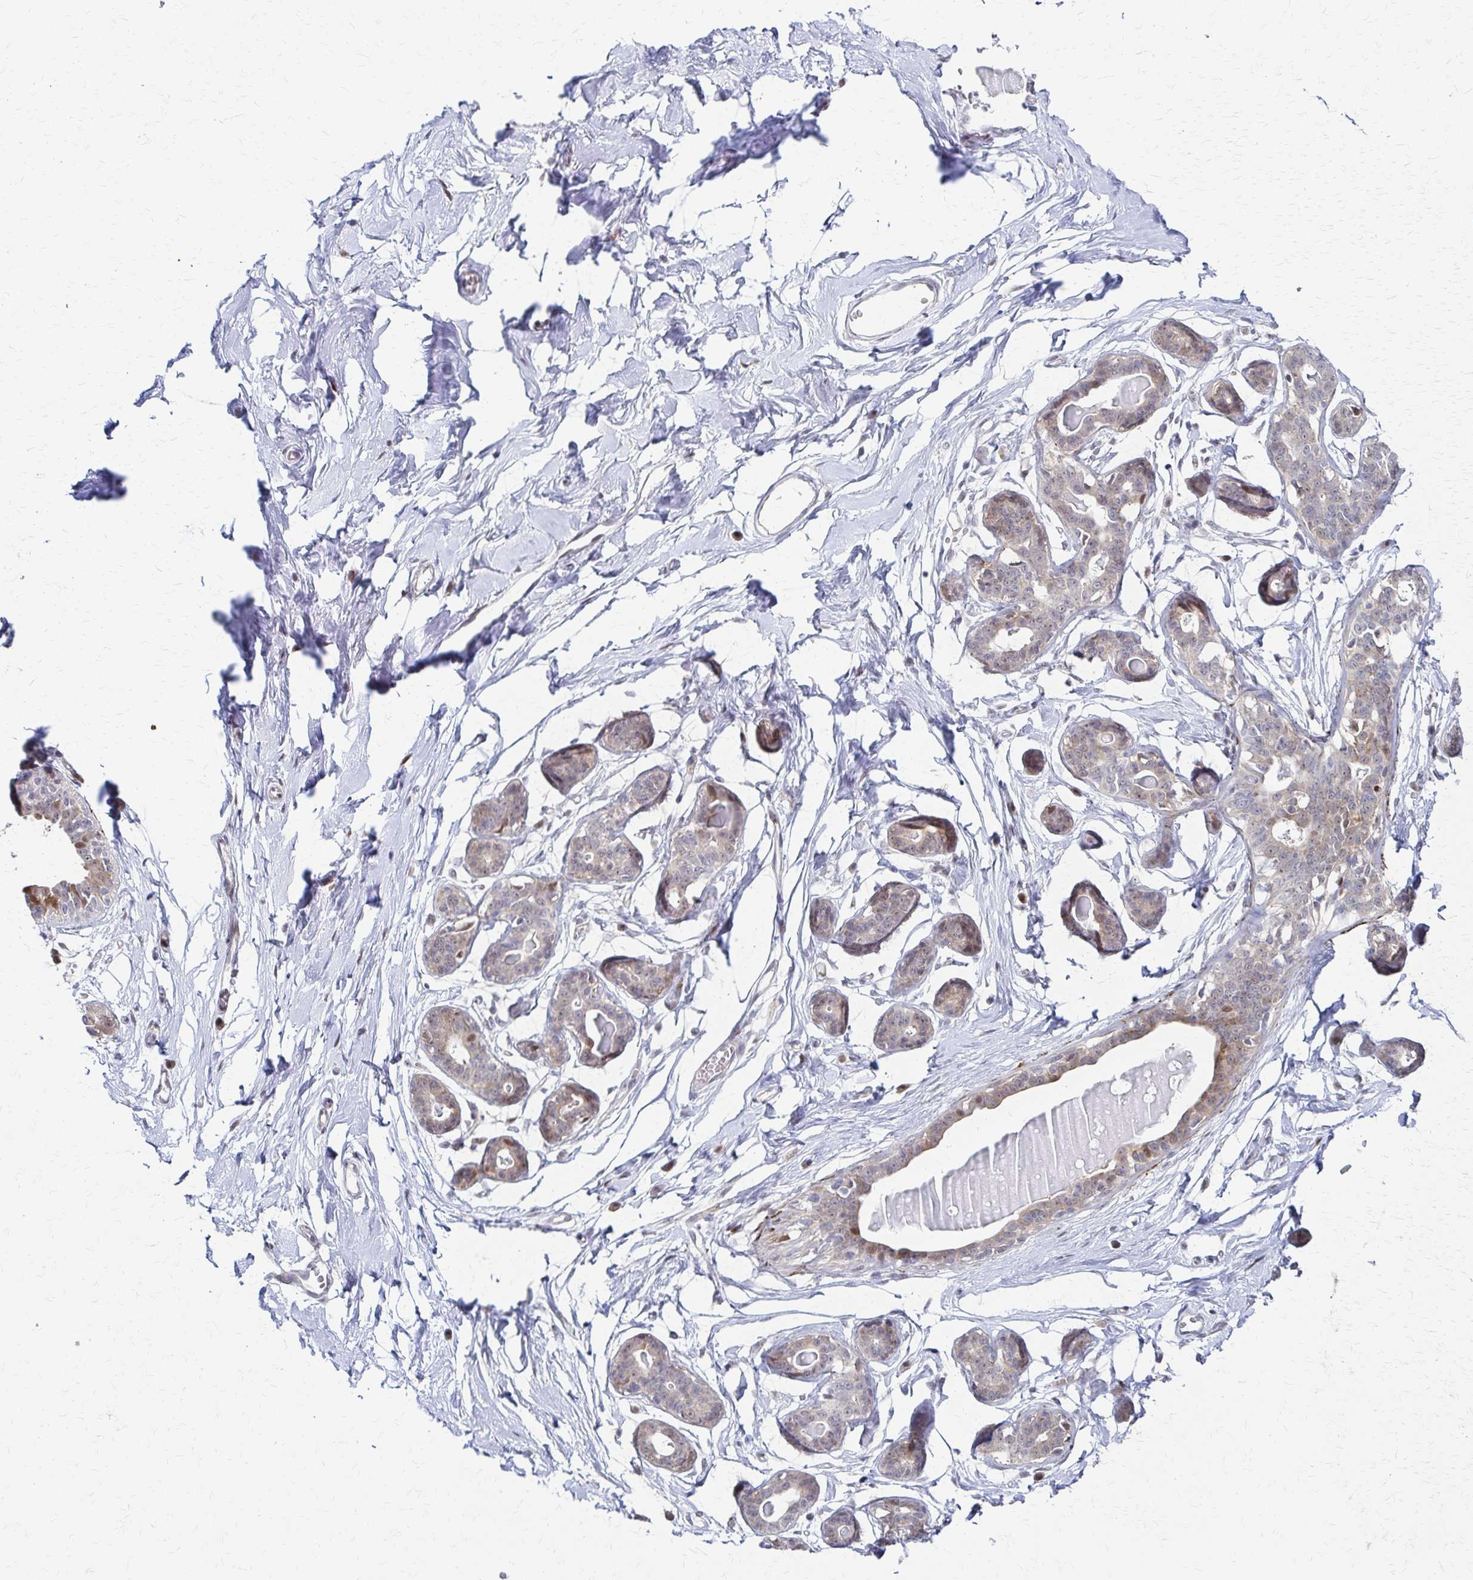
{"staining": {"intensity": "negative", "quantity": "none", "location": "none"}, "tissue": "breast", "cell_type": "Adipocytes", "image_type": "normal", "snomed": [{"axis": "morphology", "description": "Normal tissue, NOS"}, {"axis": "topography", "description": "Breast"}], "caption": "There is no significant staining in adipocytes of breast. Brightfield microscopy of immunohistochemistry (IHC) stained with DAB (brown) and hematoxylin (blue), captured at high magnification.", "gene": "PSMD7", "patient": {"sex": "female", "age": 45}}